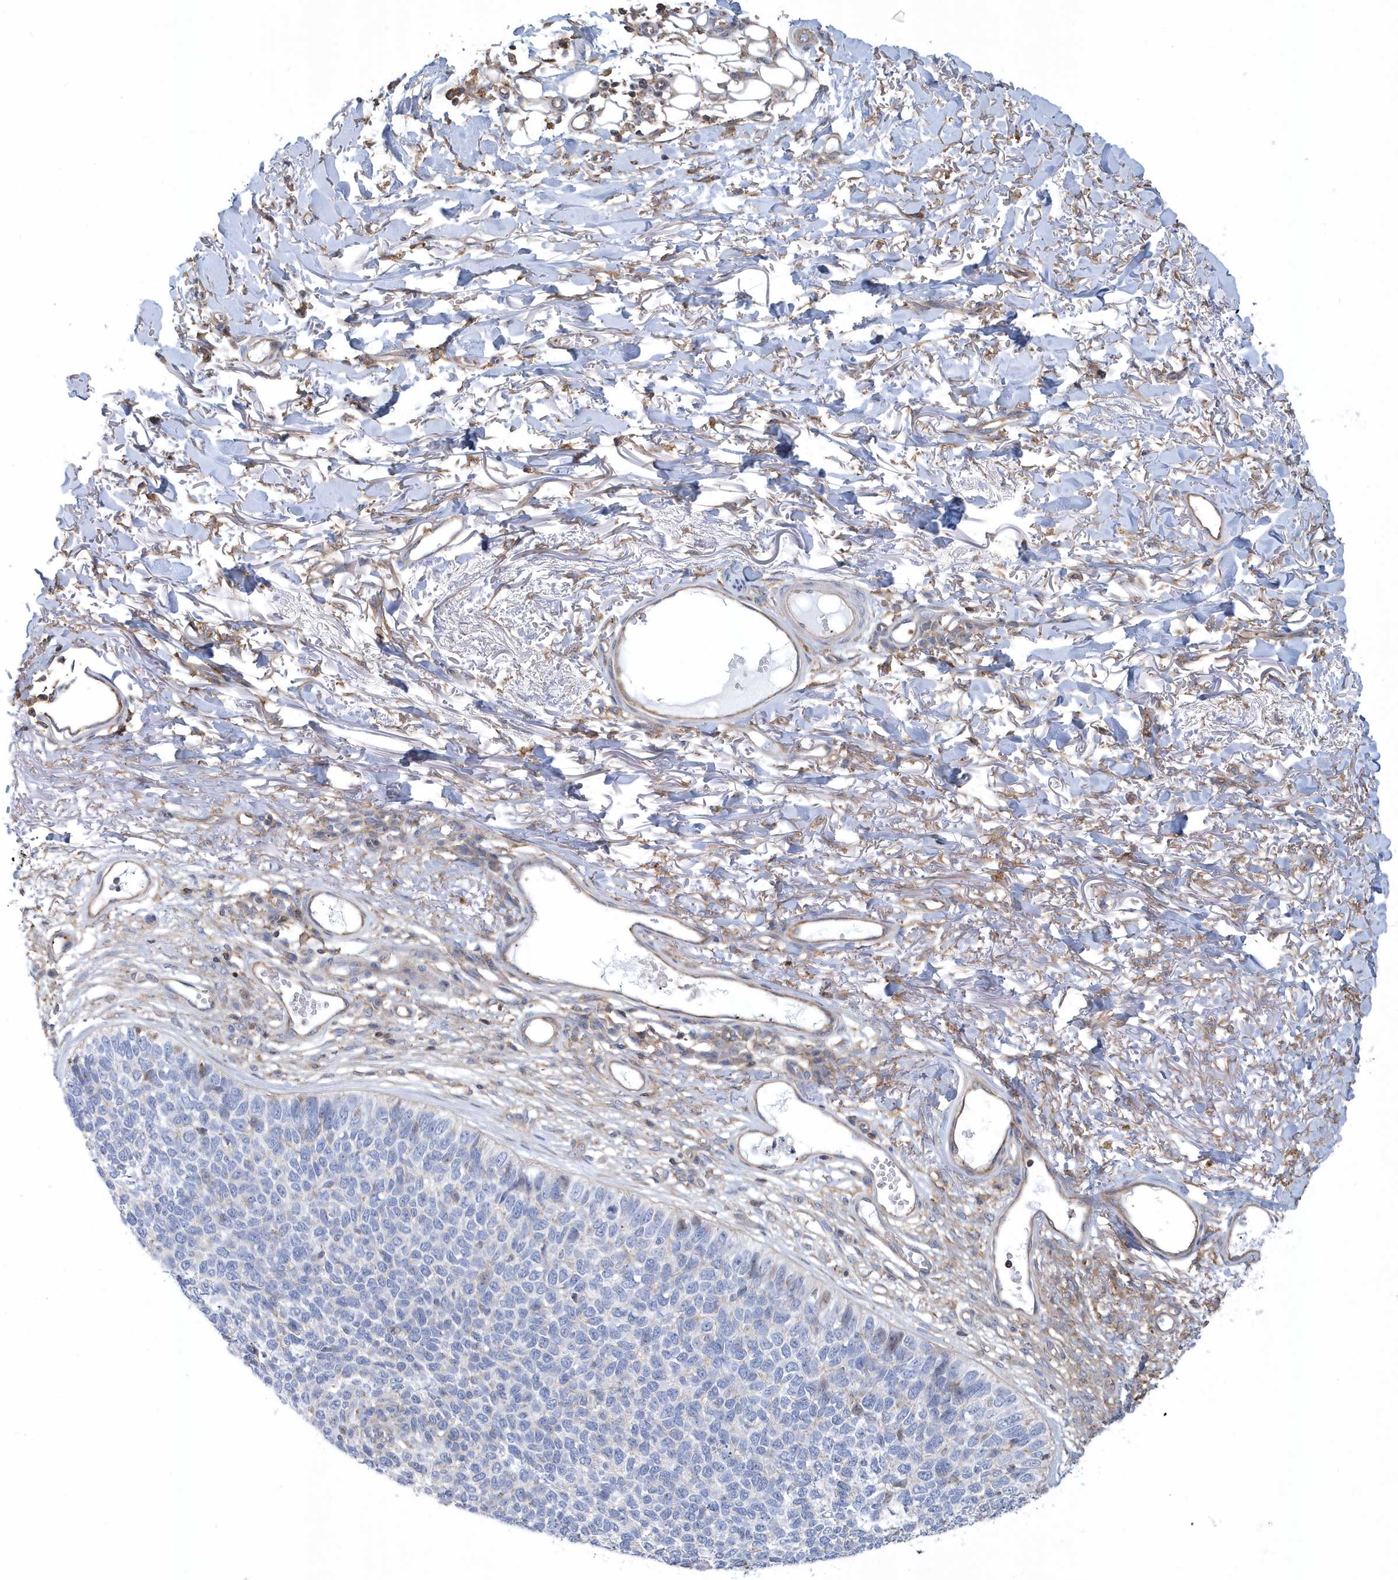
{"staining": {"intensity": "negative", "quantity": "none", "location": "none"}, "tissue": "skin cancer", "cell_type": "Tumor cells", "image_type": "cancer", "snomed": [{"axis": "morphology", "description": "Basal cell carcinoma"}, {"axis": "topography", "description": "Skin"}], "caption": "This is an immunohistochemistry (IHC) image of skin basal cell carcinoma. There is no staining in tumor cells.", "gene": "ARAP2", "patient": {"sex": "female", "age": 84}}